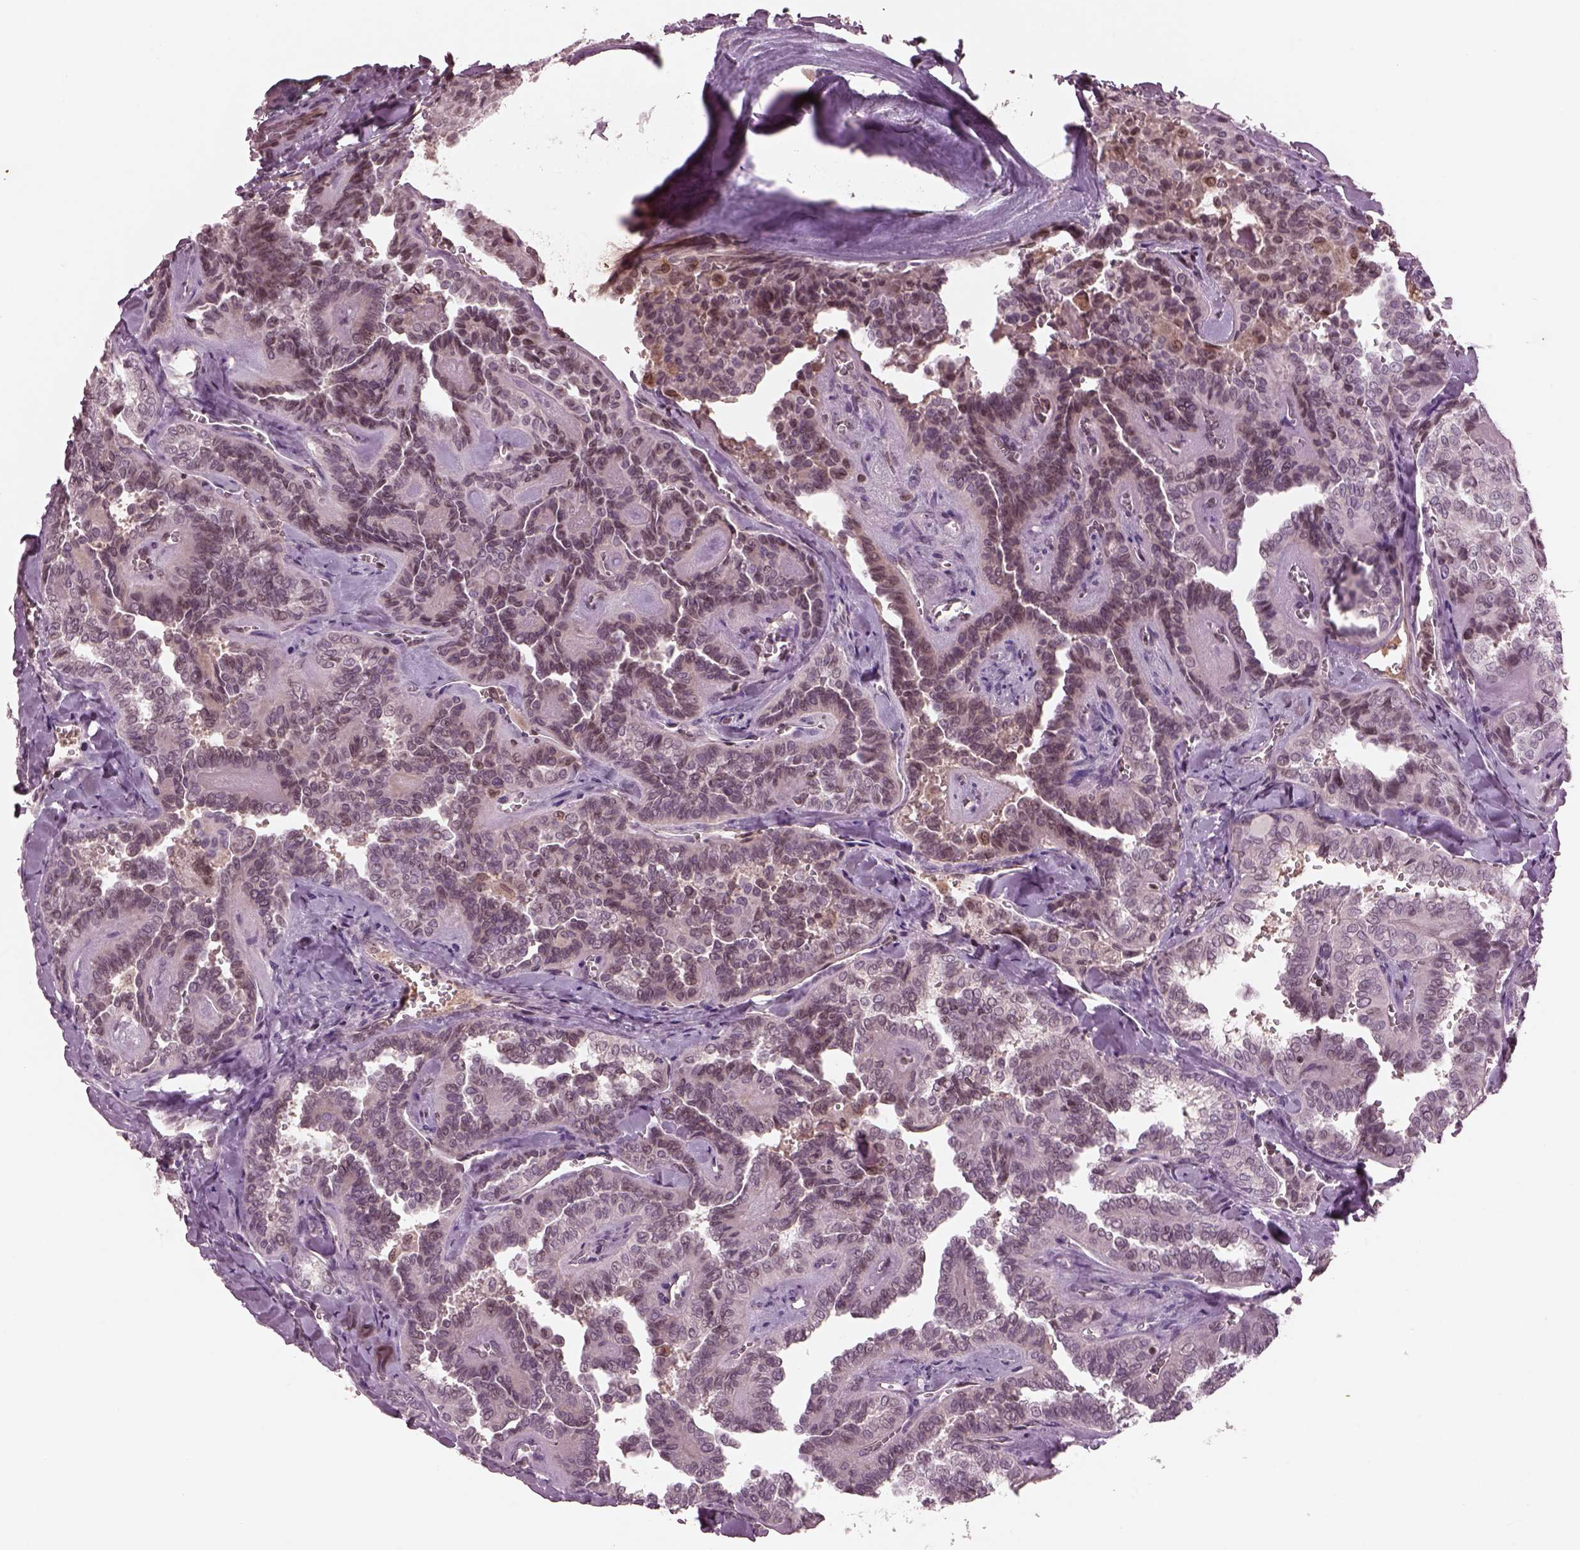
{"staining": {"intensity": "negative", "quantity": "none", "location": "none"}, "tissue": "thyroid cancer", "cell_type": "Tumor cells", "image_type": "cancer", "snomed": [{"axis": "morphology", "description": "Papillary adenocarcinoma, NOS"}, {"axis": "topography", "description": "Thyroid gland"}], "caption": "The immunohistochemistry (IHC) histopathology image has no significant positivity in tumor cells of papillary adenocarcinoma (thyroid) tissue.", "gene": "PTX4", "patient": {"sex": "female", "age": 41}}